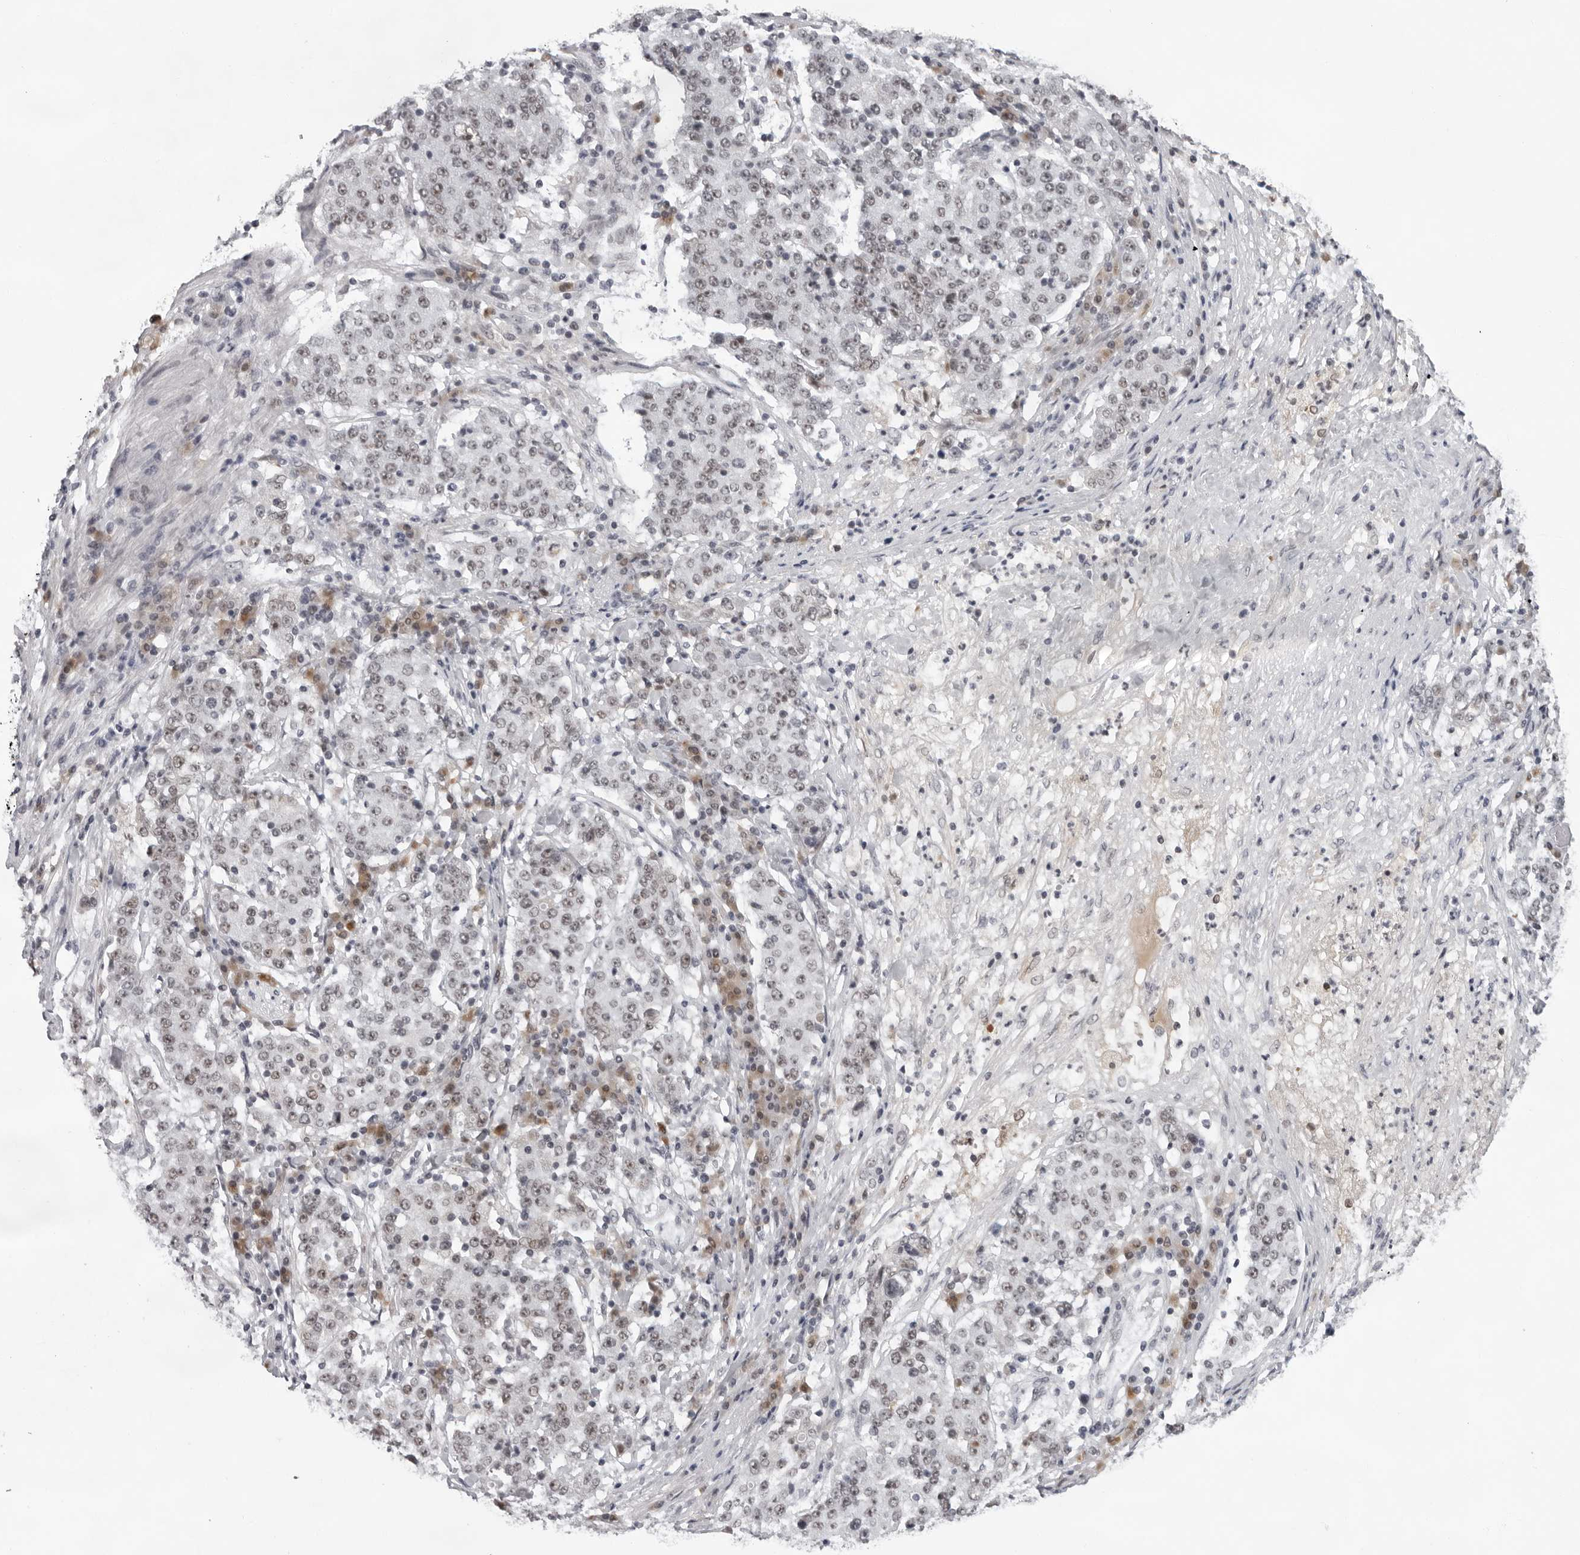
{"staining": {"intensity": "moderate", "quantity": ">75%", "location": "nuclear"}, "tissue": "stomach cancer", "cell_type": "Tumor cells", "image_type": "cancer", "snomed": [{"axis": "morphology", "description": "Adenocarcinoma, NOS"}, {"axis": "topography", "description": "Stomach"}], "caption": "Immunohistochemical staining of stomach adenocarcinoma displays medium levels of moderate nuclear positivity in about >75% of tumor cells.", "gene": "EXOSC10", "patient": {"sex": "male", "age": 59}}